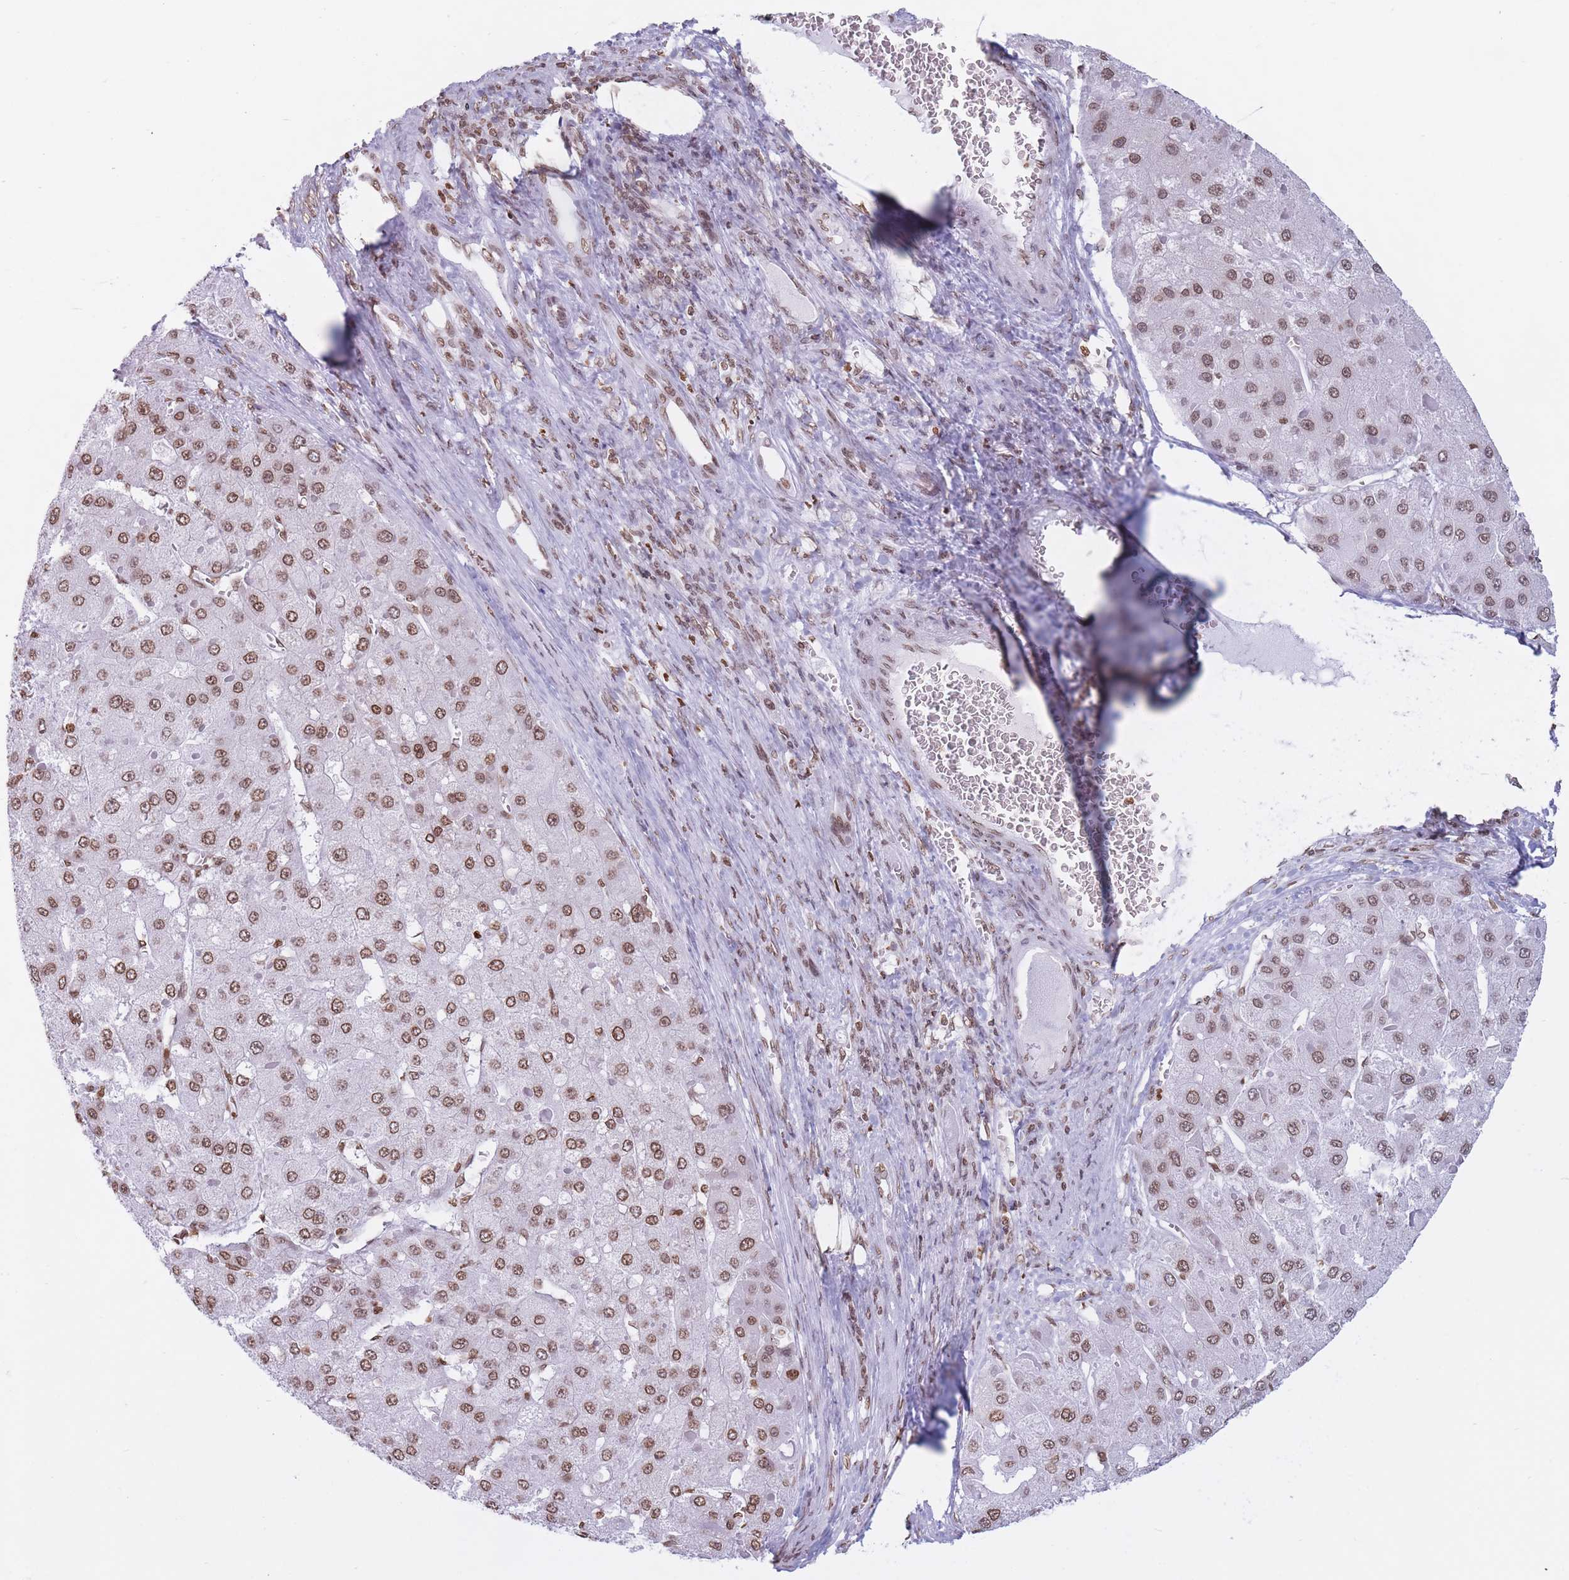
{"staining": {"intensity": "moderate", "quantity": ">75%", "location": "nuclear"}, "tissue": "liver cancer", "cell_type": "Tumor cells", "image_type": "cancer", "snomed": [{"axis": "morphology", "description": "Carcinoma, Hepatocellular, NOS"}, {"axis": "topography", "description": "Liver"}], "caption": "Protein staining of liver cancer (hepatocellular carcinoma) tissue exhibits moderate nuclear positivity in approximately >75% of tumor cells.", "gene": "RYK", "patient": {"sex": "female", "age": 73}}